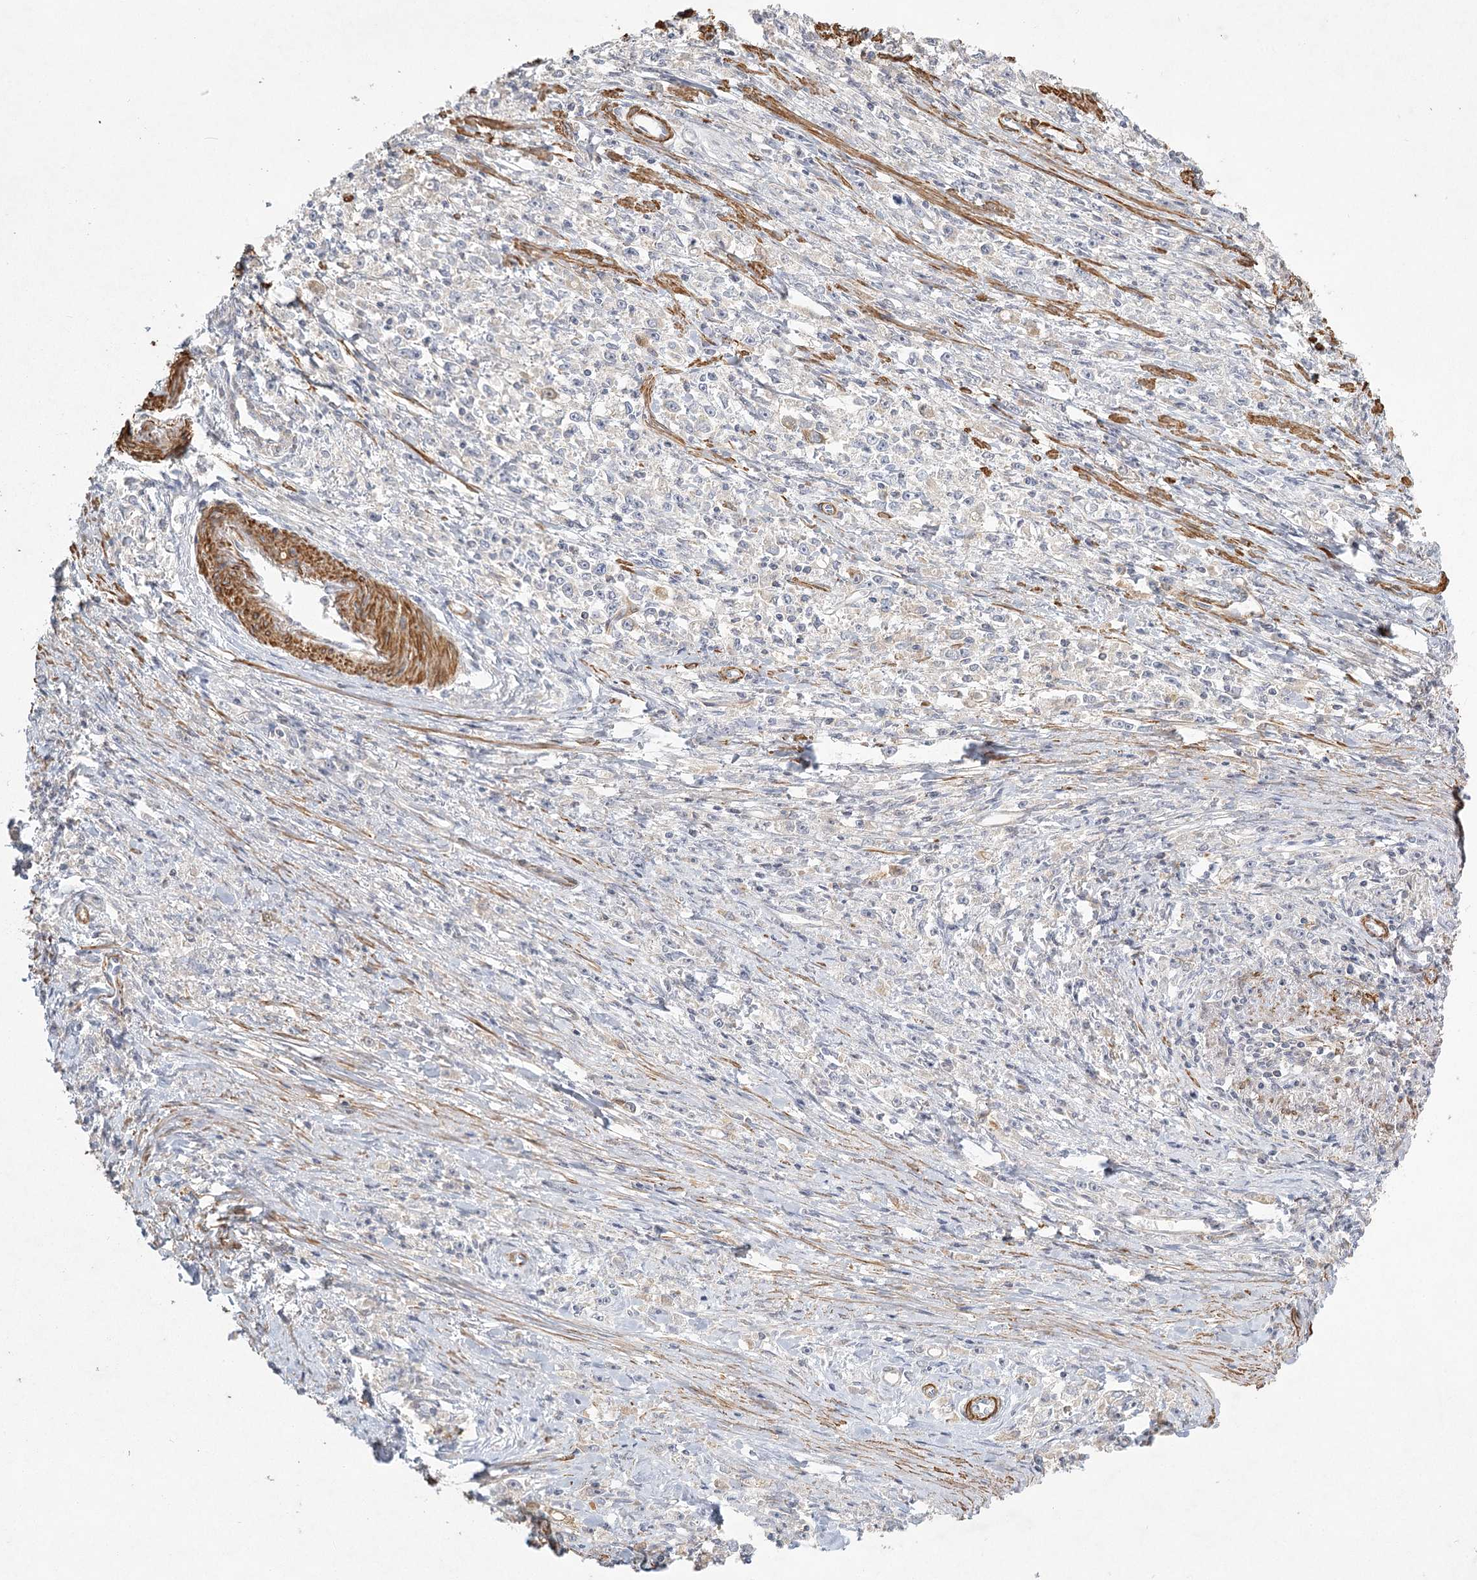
{"staining": {"intensity": "negative", "quantity": "none", "location": "none"}, "tissue": "stomach cancer", "cell_type": "Tumor cells", "image_type": "cancer", "snomed": [{"axis": "morphology", "description": "Adenocarcinoma, NOS"}, {"axis": "topography", "description": "Stomach"}], "caption": "This is an immunohistochemistry photomicrograph of stomach cancer (adenocarcinoma). There is no staining in tumor cells.", "gene": "INPP4B", "patient": {"sex": "female", "age": 59}}